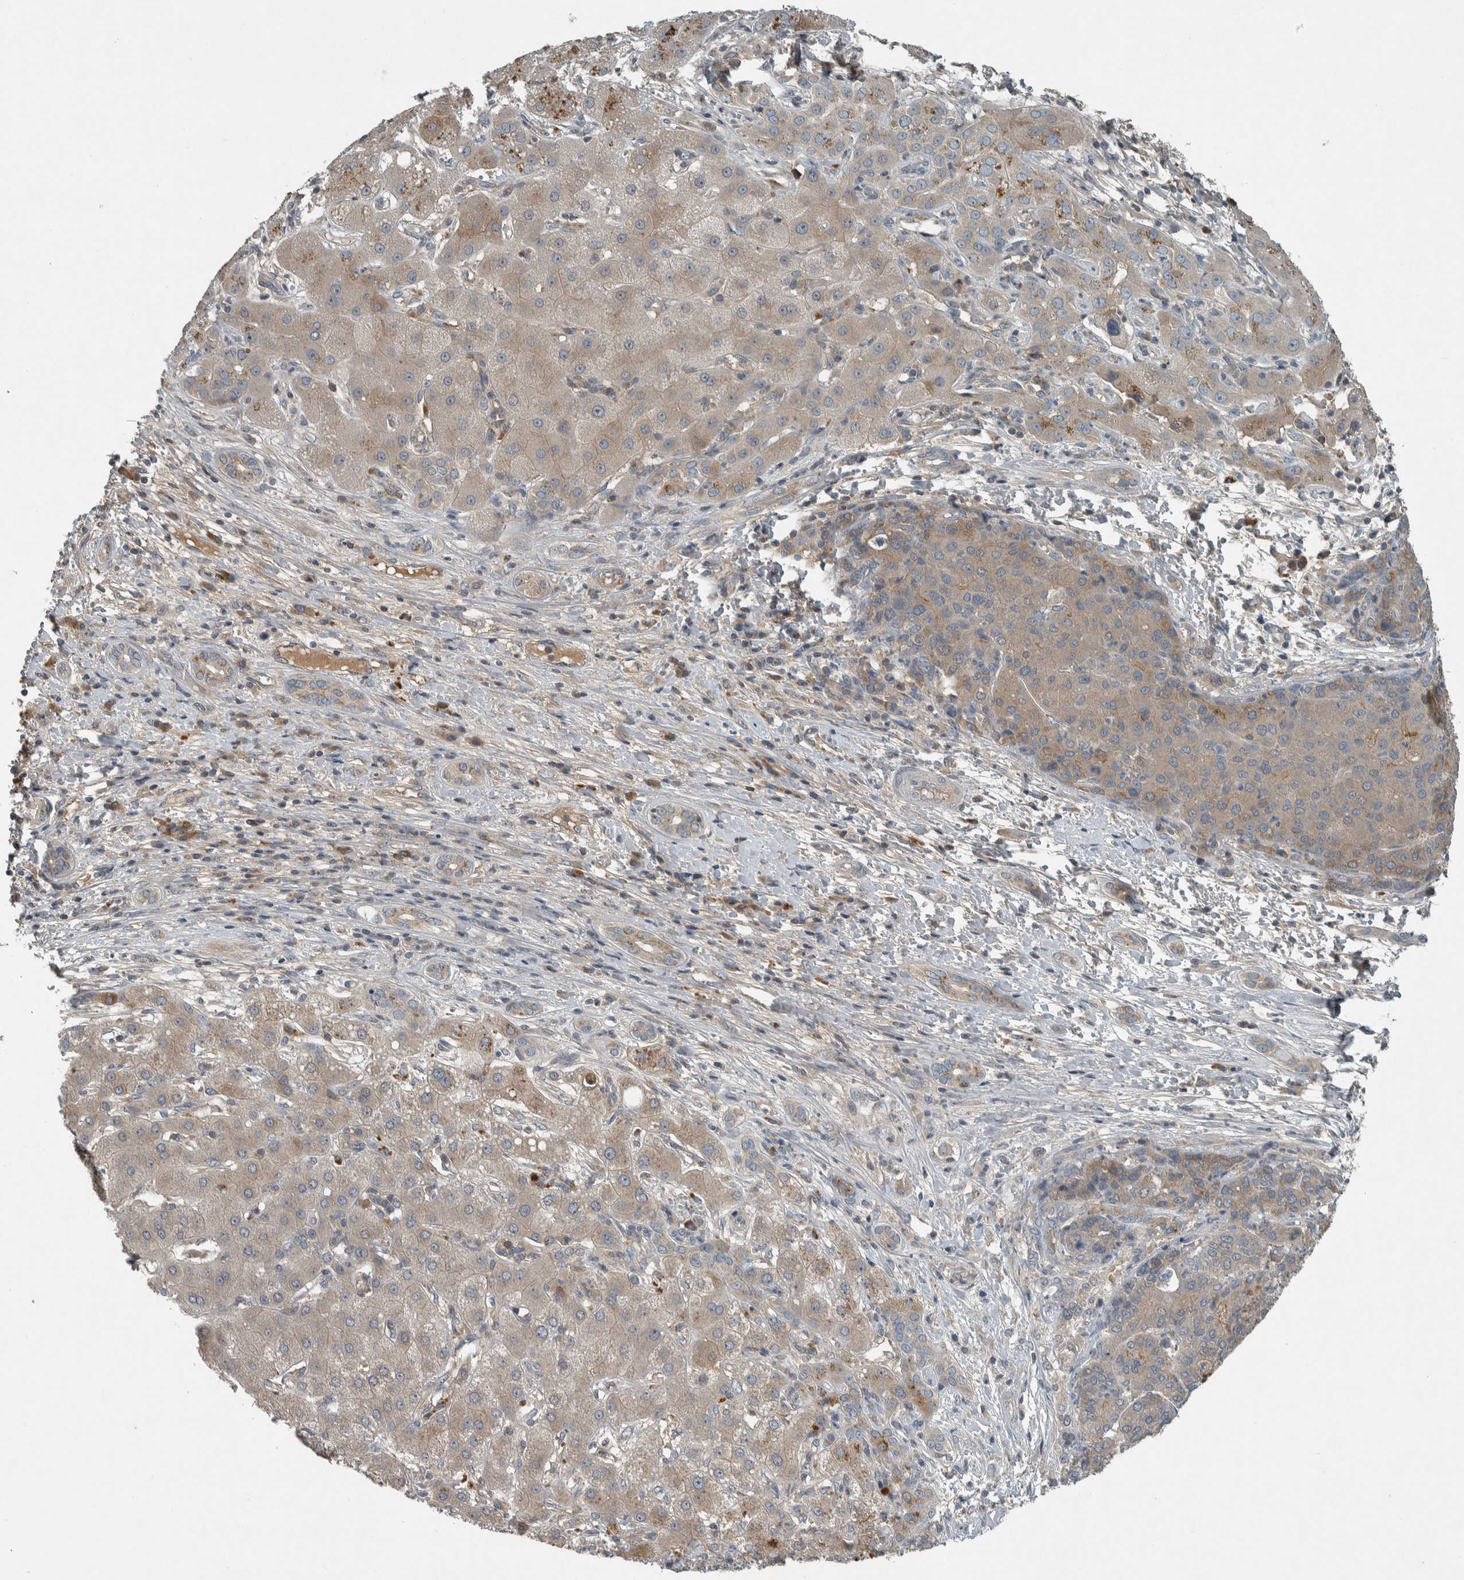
{"staining": {"intensity": "weak", "quantity": ">75%", "location": "cytoplasmic/membranous"}, "tissue": "liver cancer", "cell_type": "Tumor cells", "image_type": "cancer", "snomed": [{"axis": "morphology", "description": "Carcinoma, Hepatocellular, NOS"}, {"axis": "topography", "description": "Liver"}], "caption": "Protein staining reveals weak cytoplasmic/membranous staining in about >75% of tumor cells in liver cancer.", "gene": "CLCN2", "patient": {"sex": "male", "age": 65}}